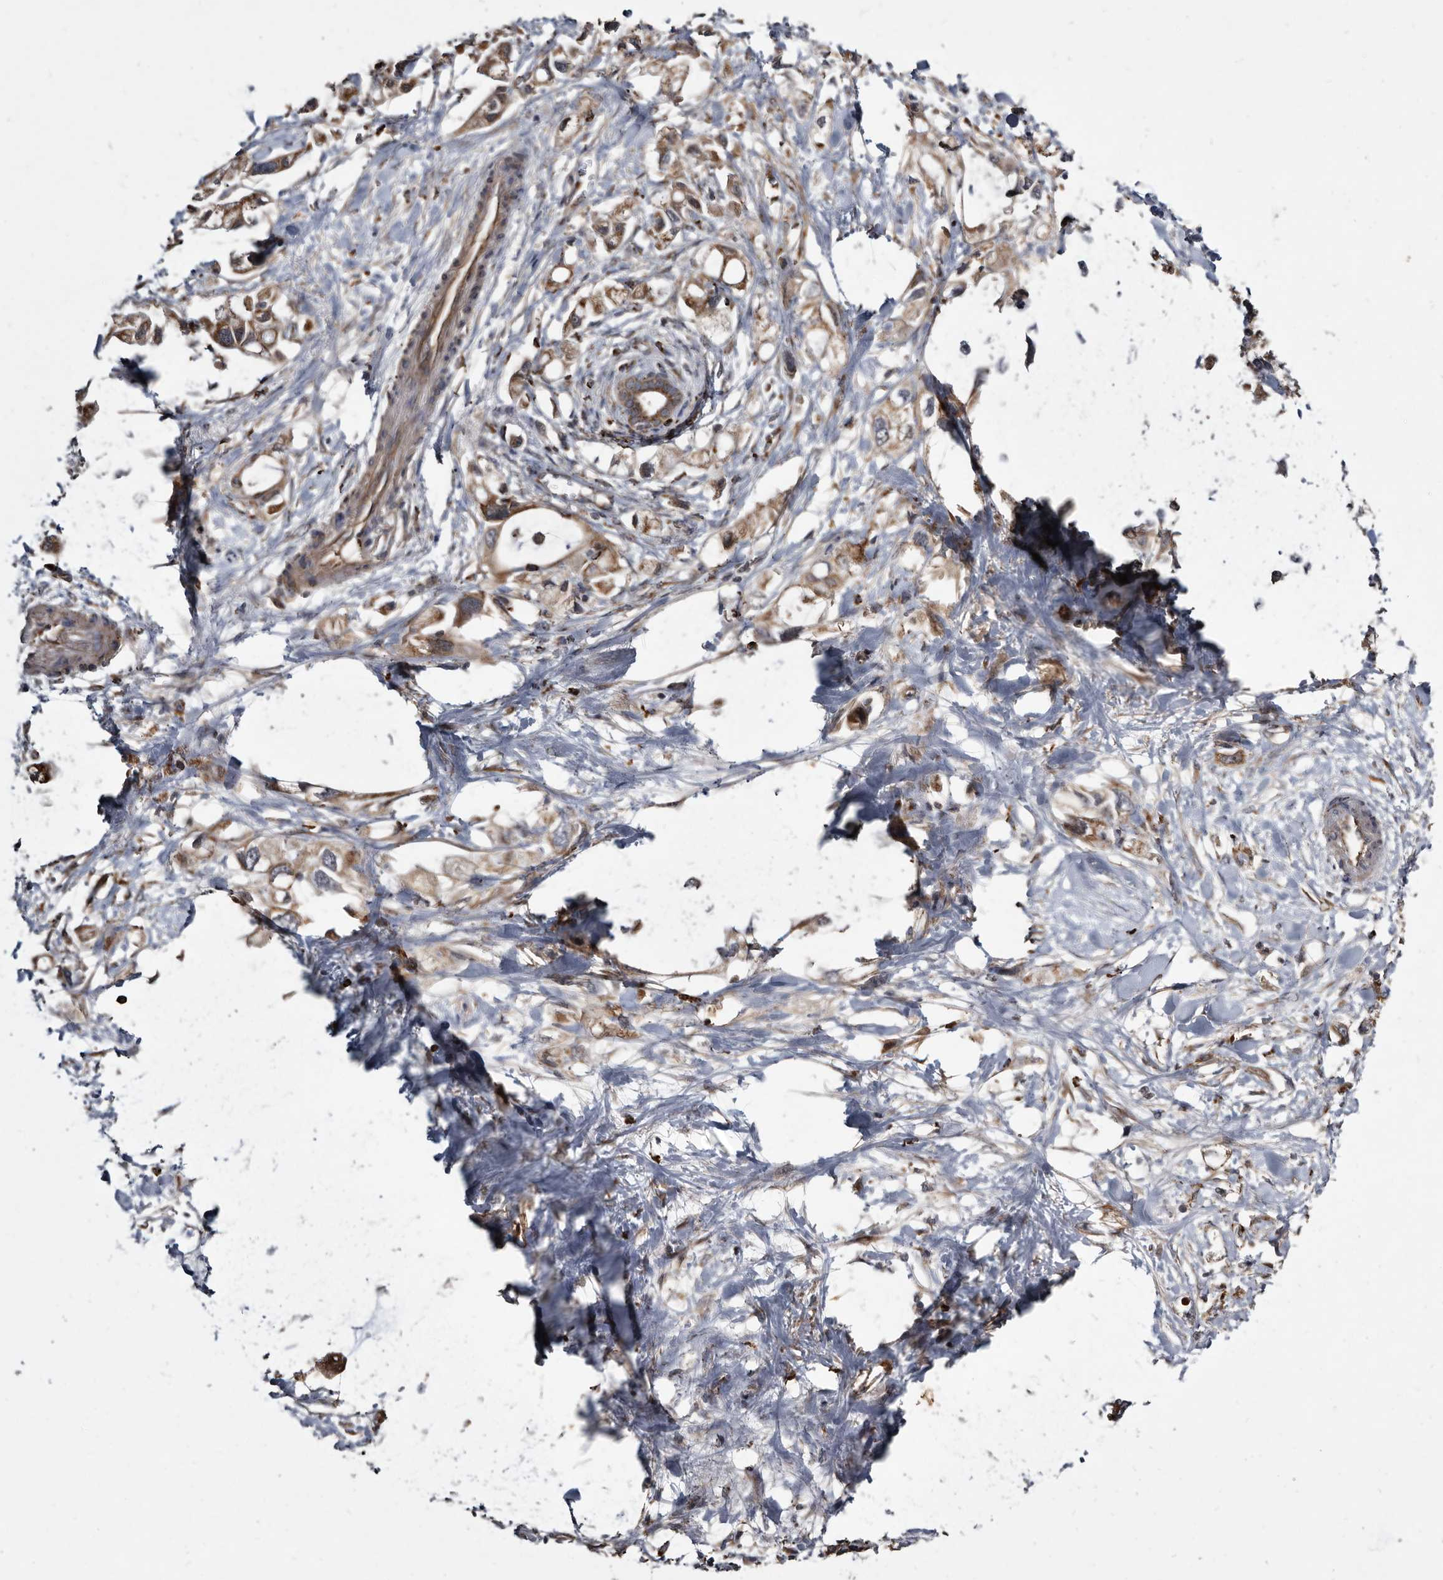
{"staining": {"intensity": "moderate", "quantity": ">75%", "location": "cytoplasmic/membranous"}, "tissue": "pancreatic cancer", "cell_type": "Tumor cells", "image_type": "cancer", "snomed": [{"axis": "morphology", "description": "Adenocarcinoma, NOS"}, {"axis": "topography", "description": "Pancreas"}], "caption": "Immunohistochemistry (IHC) histopathology image of neoplastic tissue: adenocarcinoma (pancreatic) stained using IHC shows medium levels of moderate protein expression localized specifically in the cytoplasmic/membranous of tumor cells, appearing as a cytoplasmic/membranous brown color.", "gene": "CTSA", "patient": {"sex": "female", "age": 56}}